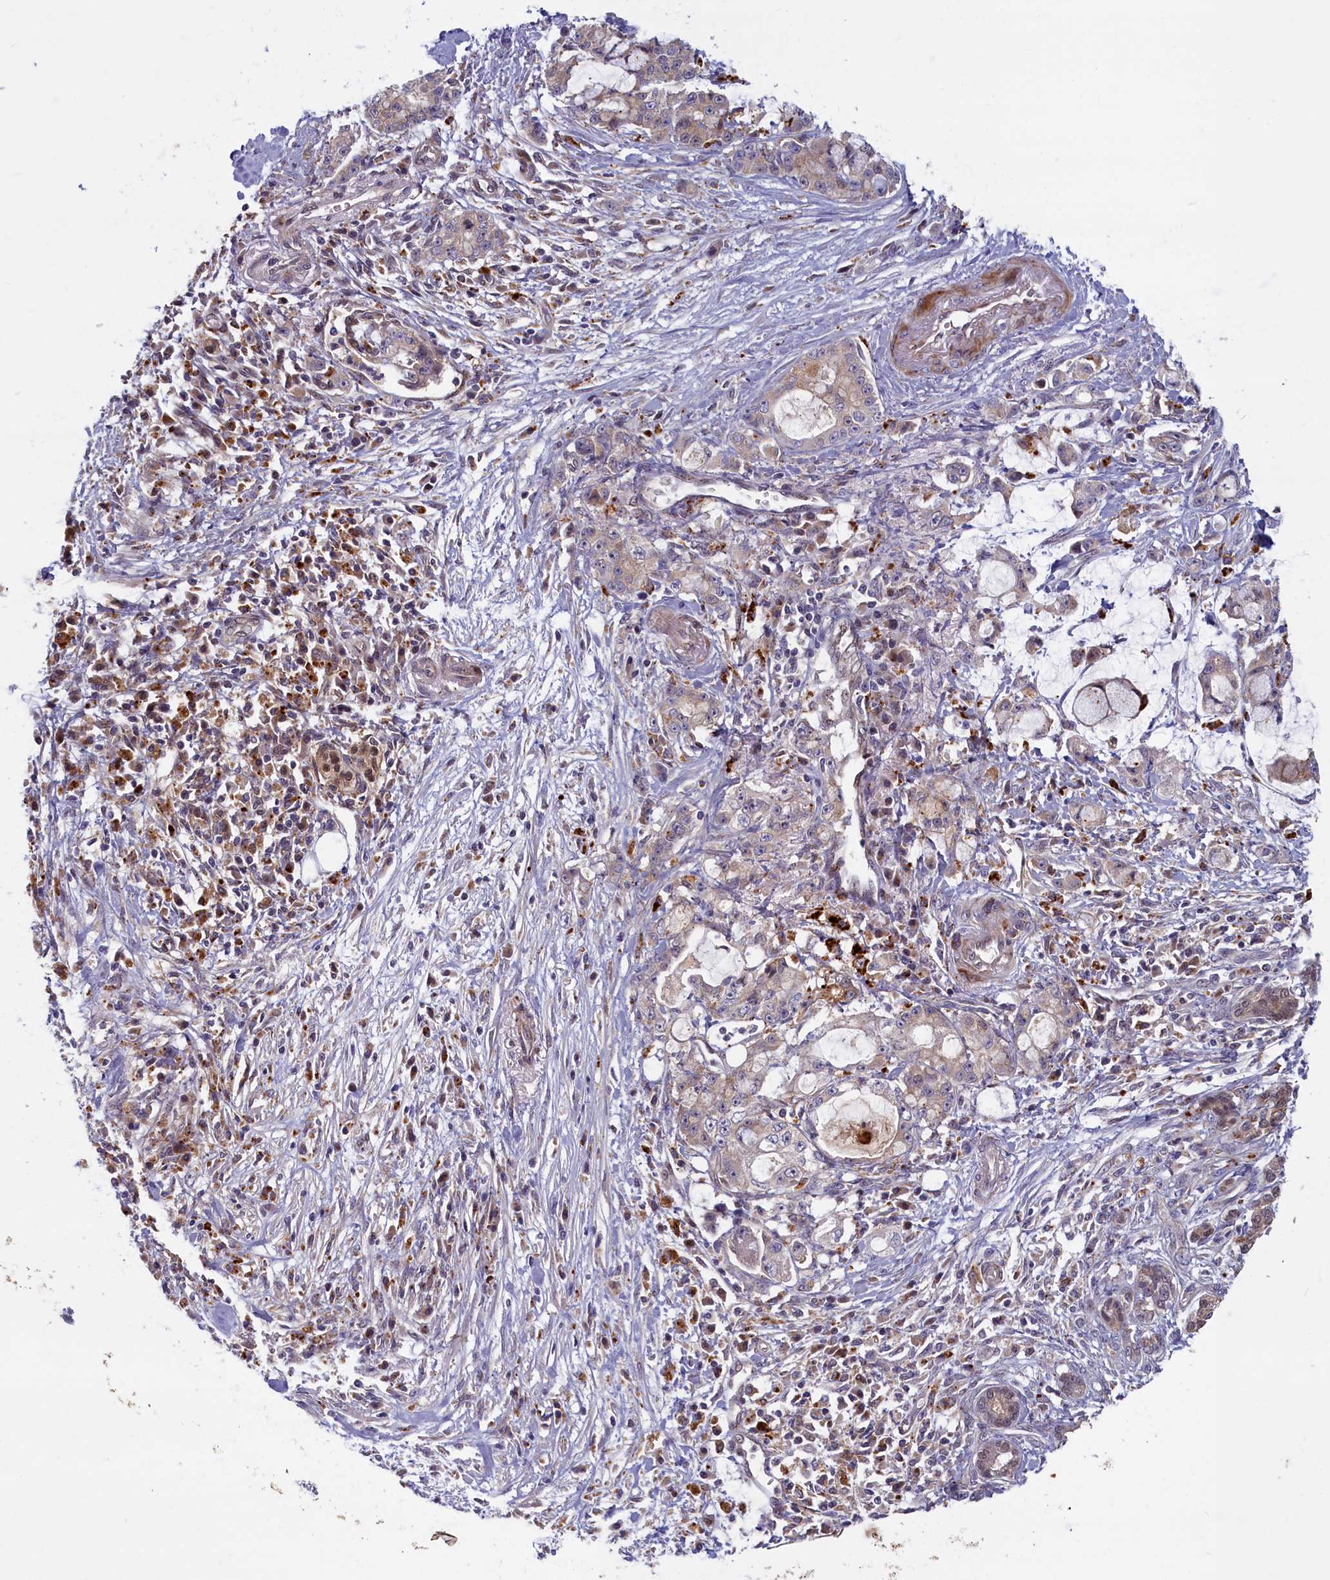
{"staining": {"intensity": "moderate", "quantity": "25%-75%", "location": "cytoplasmic/membranous"}, "tissue": "pancreatic cancer", "cell_type": "Tumor cells", "image_type": "cancer", "snomed": [{"axis": "morphology", "description": "Adenocarcinoma, NOS"}, {"axis": "topography", "description": "Pancreas"}], "caption": "This is a histology image of immunohistochemistry (IHC) staining of adenocarcinoma (pancreatic), which shows moderate expression in the cytoplasmic/membranous of tumor cells.", "gene": "FCSK", "patient": {"sex": "female", "age": 73}}